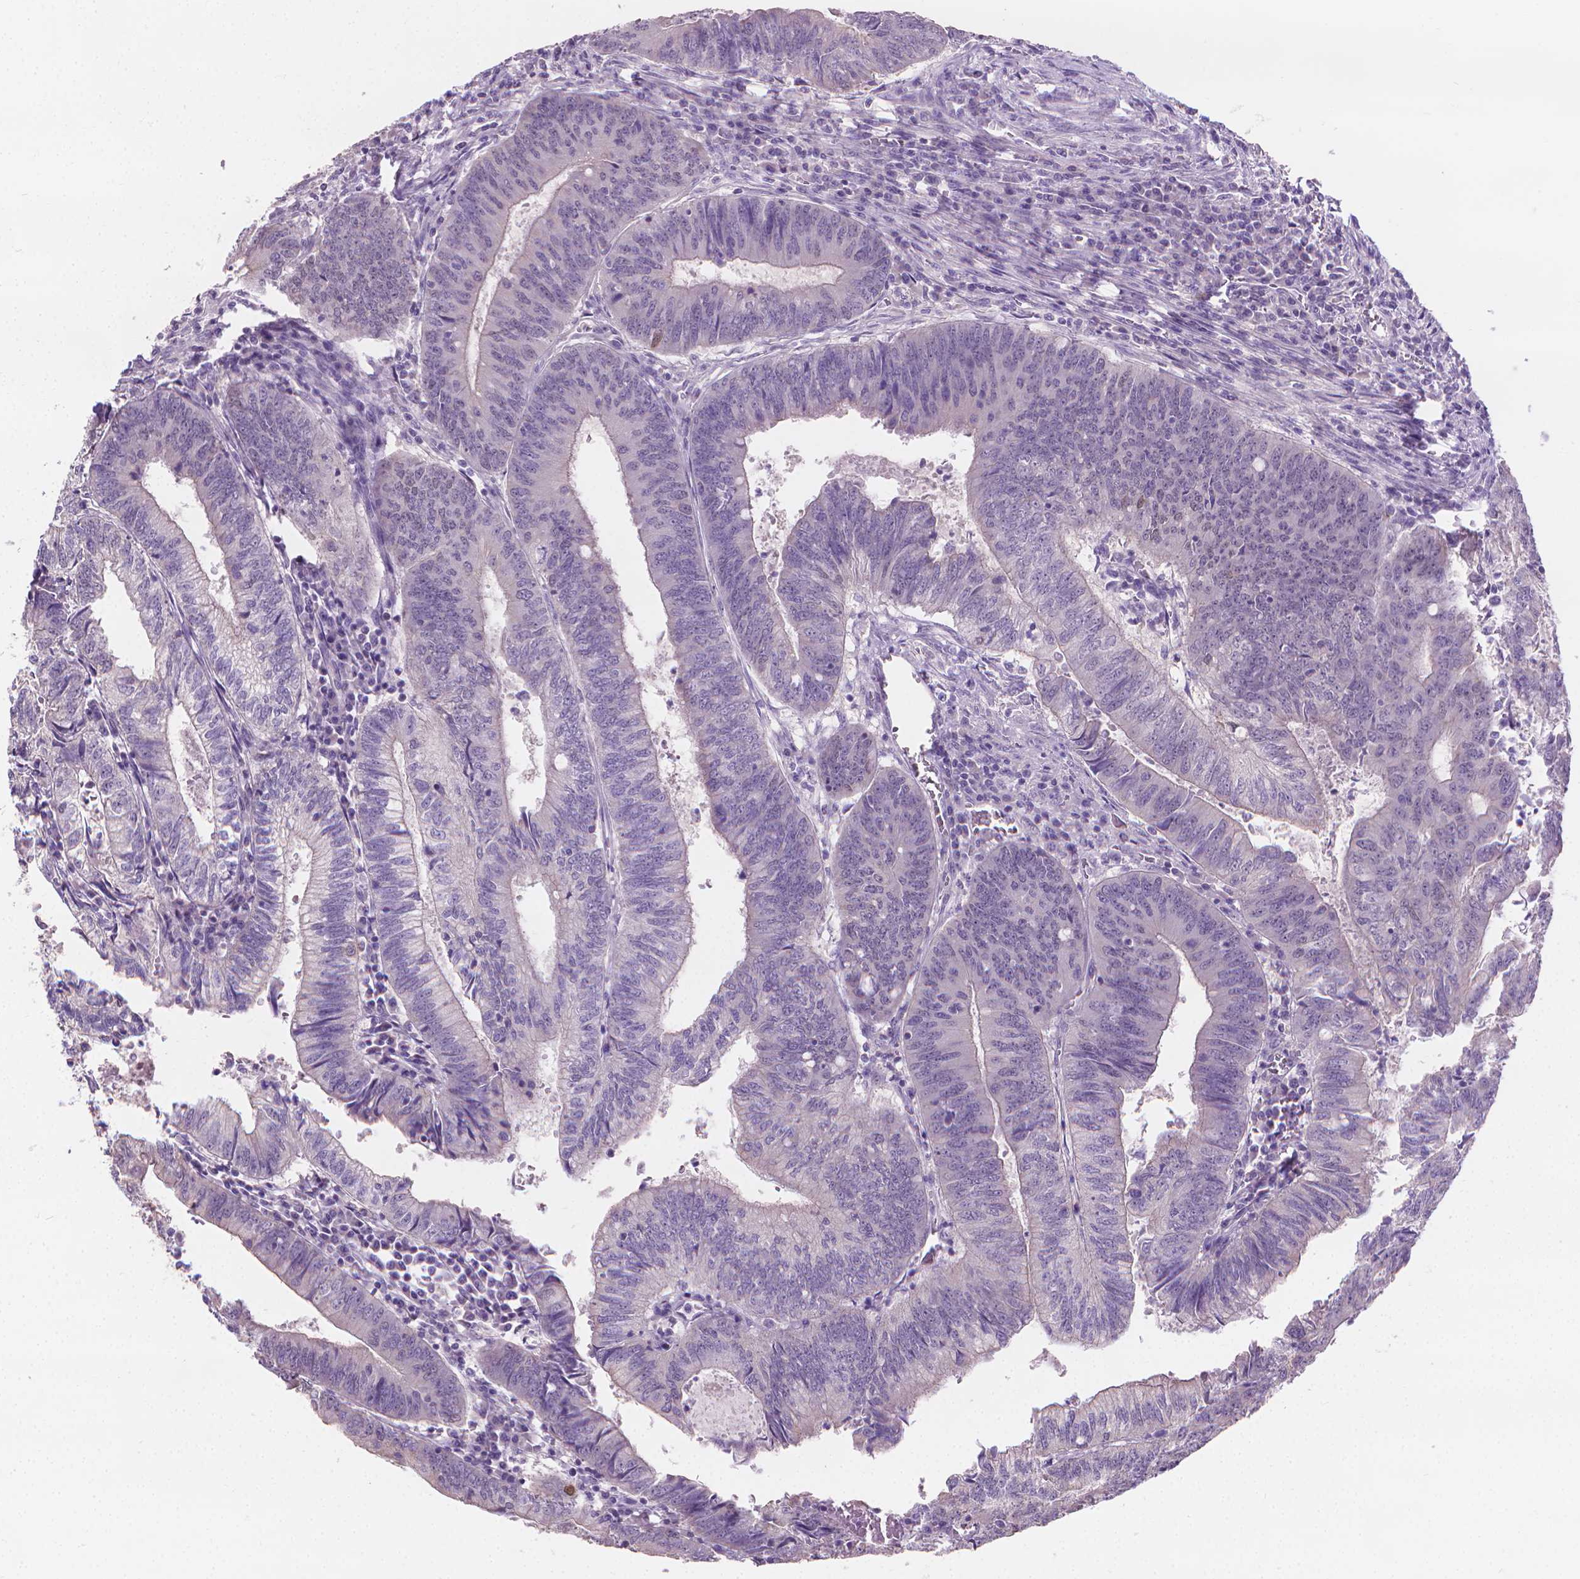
{"staining": {"intensity": "negative", "quantity": "none", "location": "none"}, "tissue": "colorectal cancer", "cell_type": "Tumor cells", "image_type": "cancer", "snomed": [{"axis": "morphology", "description": "Adenocarcinoma, NOS"}, {"axis": "topography", "description": "Colon"}], "caption": "Protein analysis of colorectal adenocarcinoma exhibits no significant staining in tumor cells. (Brightfield microscopy of DAB (3,3'-diaminobenzidine) immunohistochemistry at high magnification).", "gene": "GSDMA", "patient": {"sex": "male", "age": 67}}